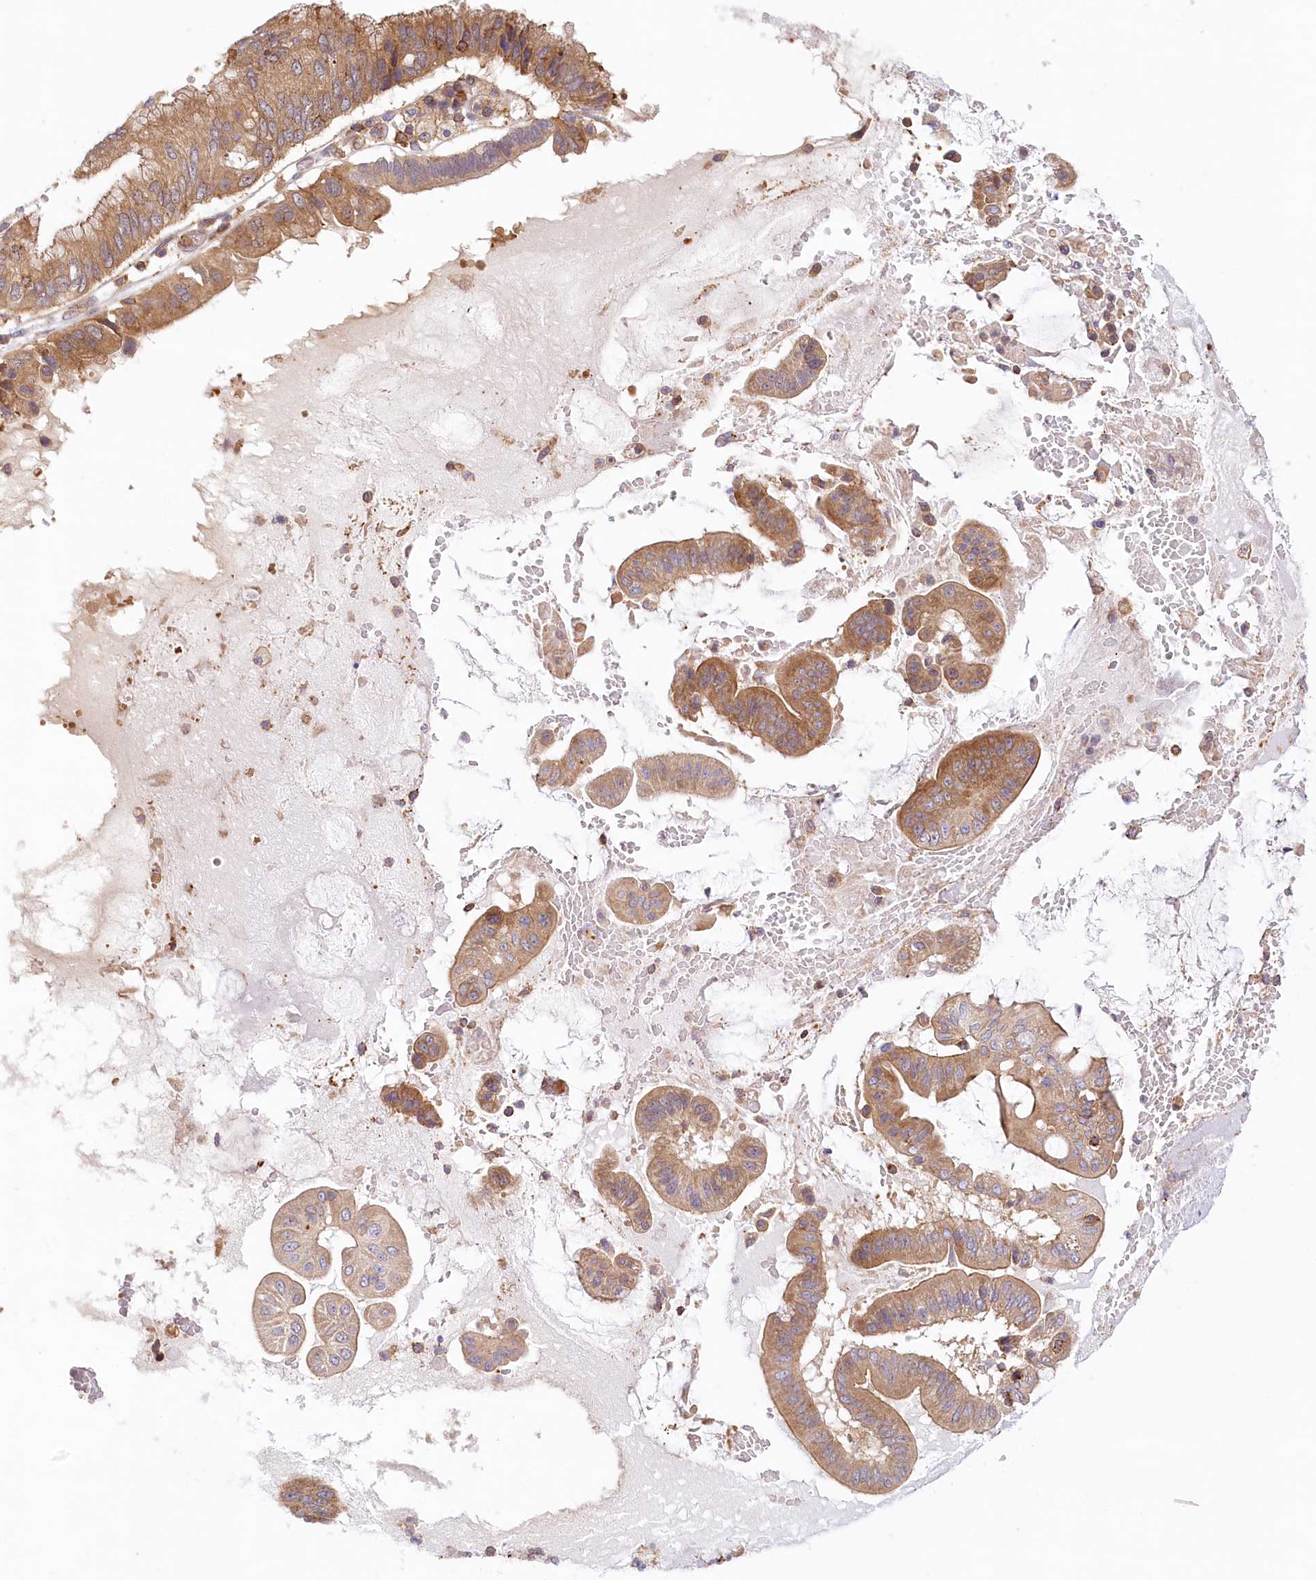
{"staining": {"intensity": "moderate", "quantity": ">75%", "location": "cytoplasmic/membranous"}, "tissue": "pancreatic cancer", "cell_type": "Tumor cells", "image_type": "cancer", "snomed": [{"axis": "morphology", "description": "Inflammation, NOS"}, {"axis": "morphology", "description": "Adenocarcinoma, NOS"}, {"axis": "topography", "description": "Pancreas"}], "caption": "Pancreatic cancer (adenocarcinoma) was stained to show a protein in brown. There is medium levels of moderate cytoplasmic/membranous staining in about >75% of tumor cells. (Stains: DAB in brown, nuclei in blue, Microscopy: brightfield microscopy at high magnification).", "gene": "UMPS", "patient": {"sex": "female", "age": 56}}